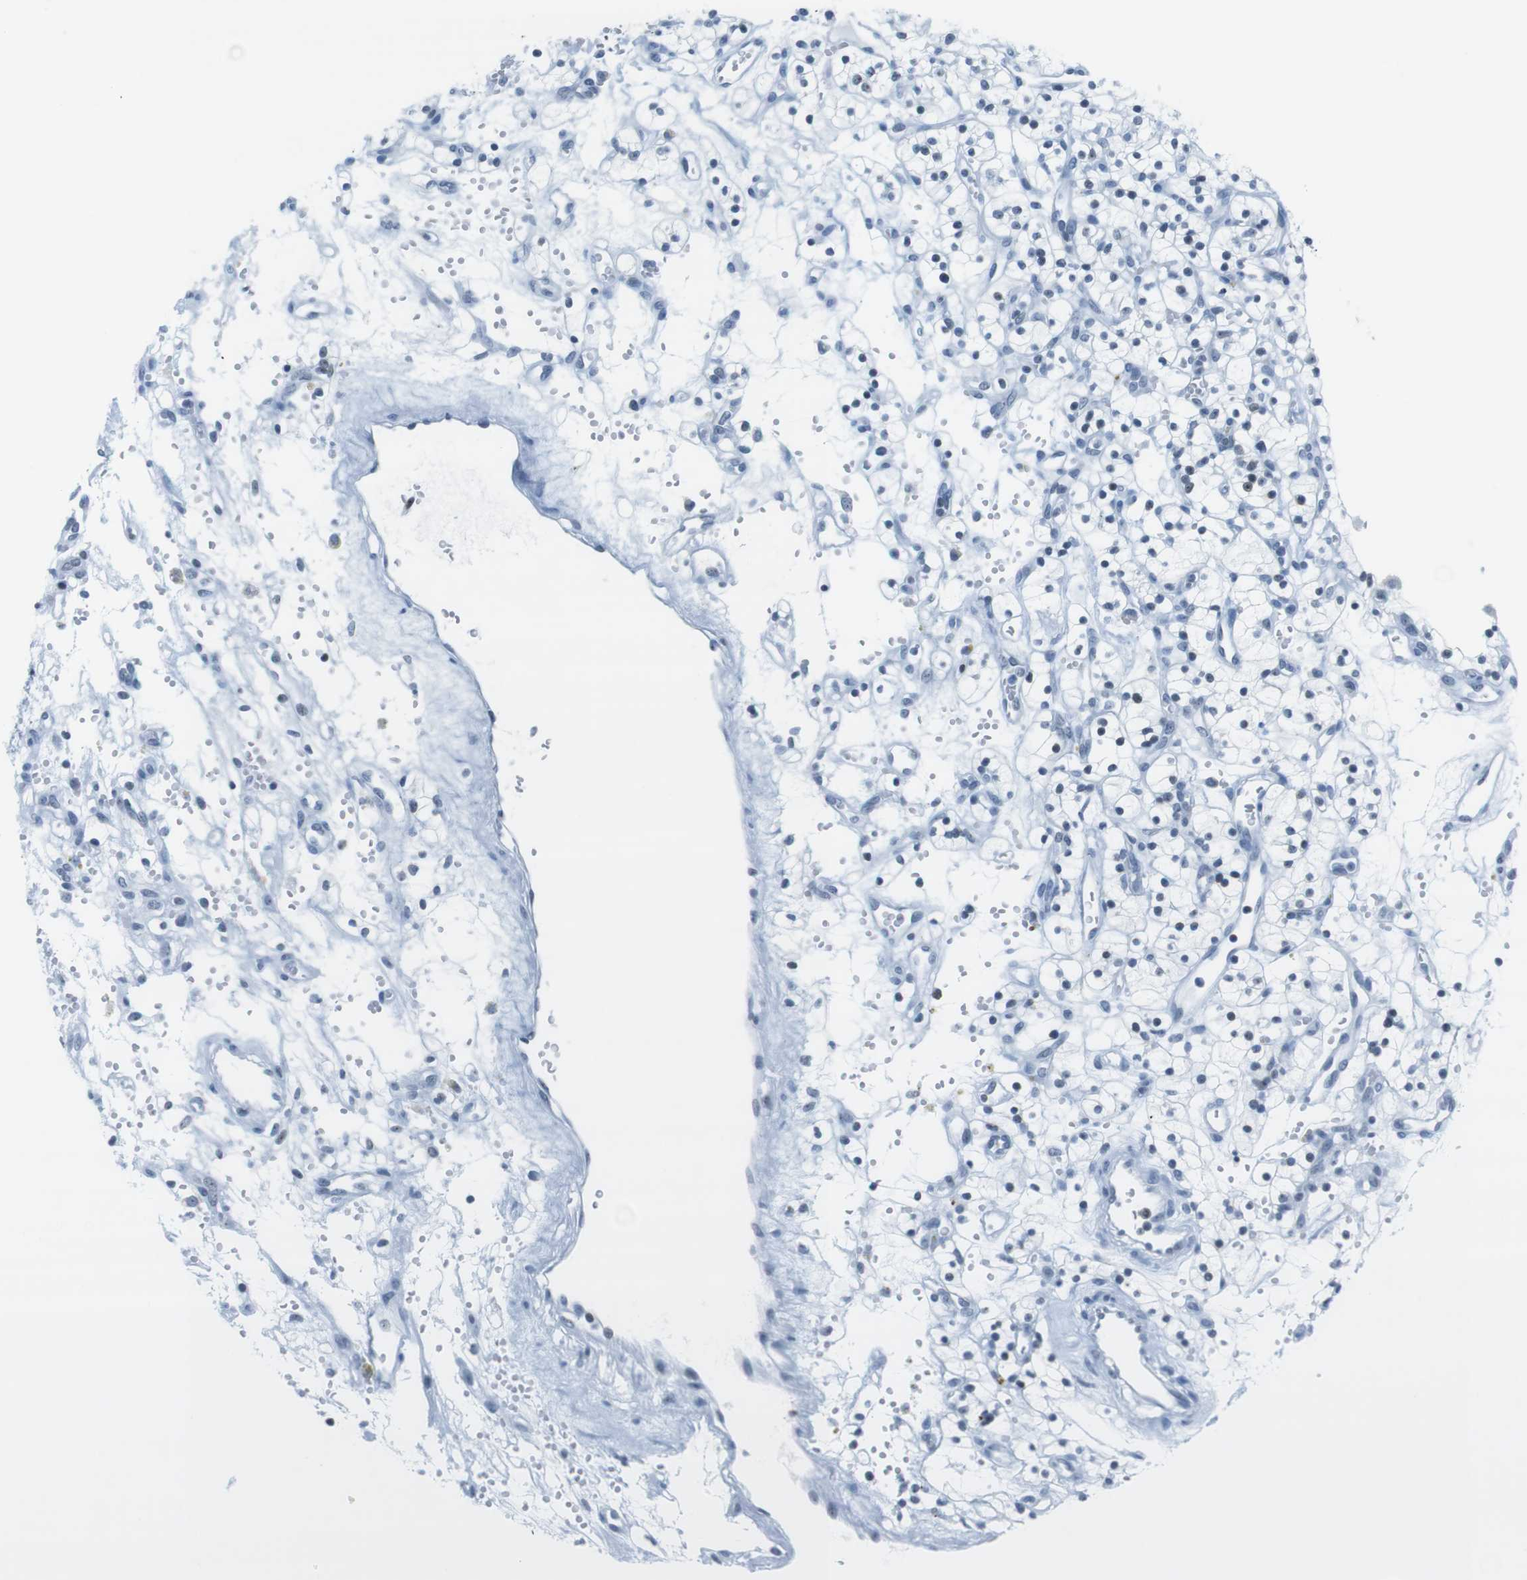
{"staining": {"intensity": "moderate", "quantity": "<25%", "location": "nuclear"}, "tissue": "renal cancer", "cell_type": "Tumor cells", "image_type": "cancer", "snomed": [{"axis": "morphology", "description": "Adenocarcinoma, NOS"}, {"axis": "topography", "description": "Kidney"}], "caption": "A brown stain highlights moderate nuclear expression of a protein in renal cancer (adenocarcinoma) tumor cells.", "gene": "NIFK", "patient": {"sex": "female", "age": 57}}